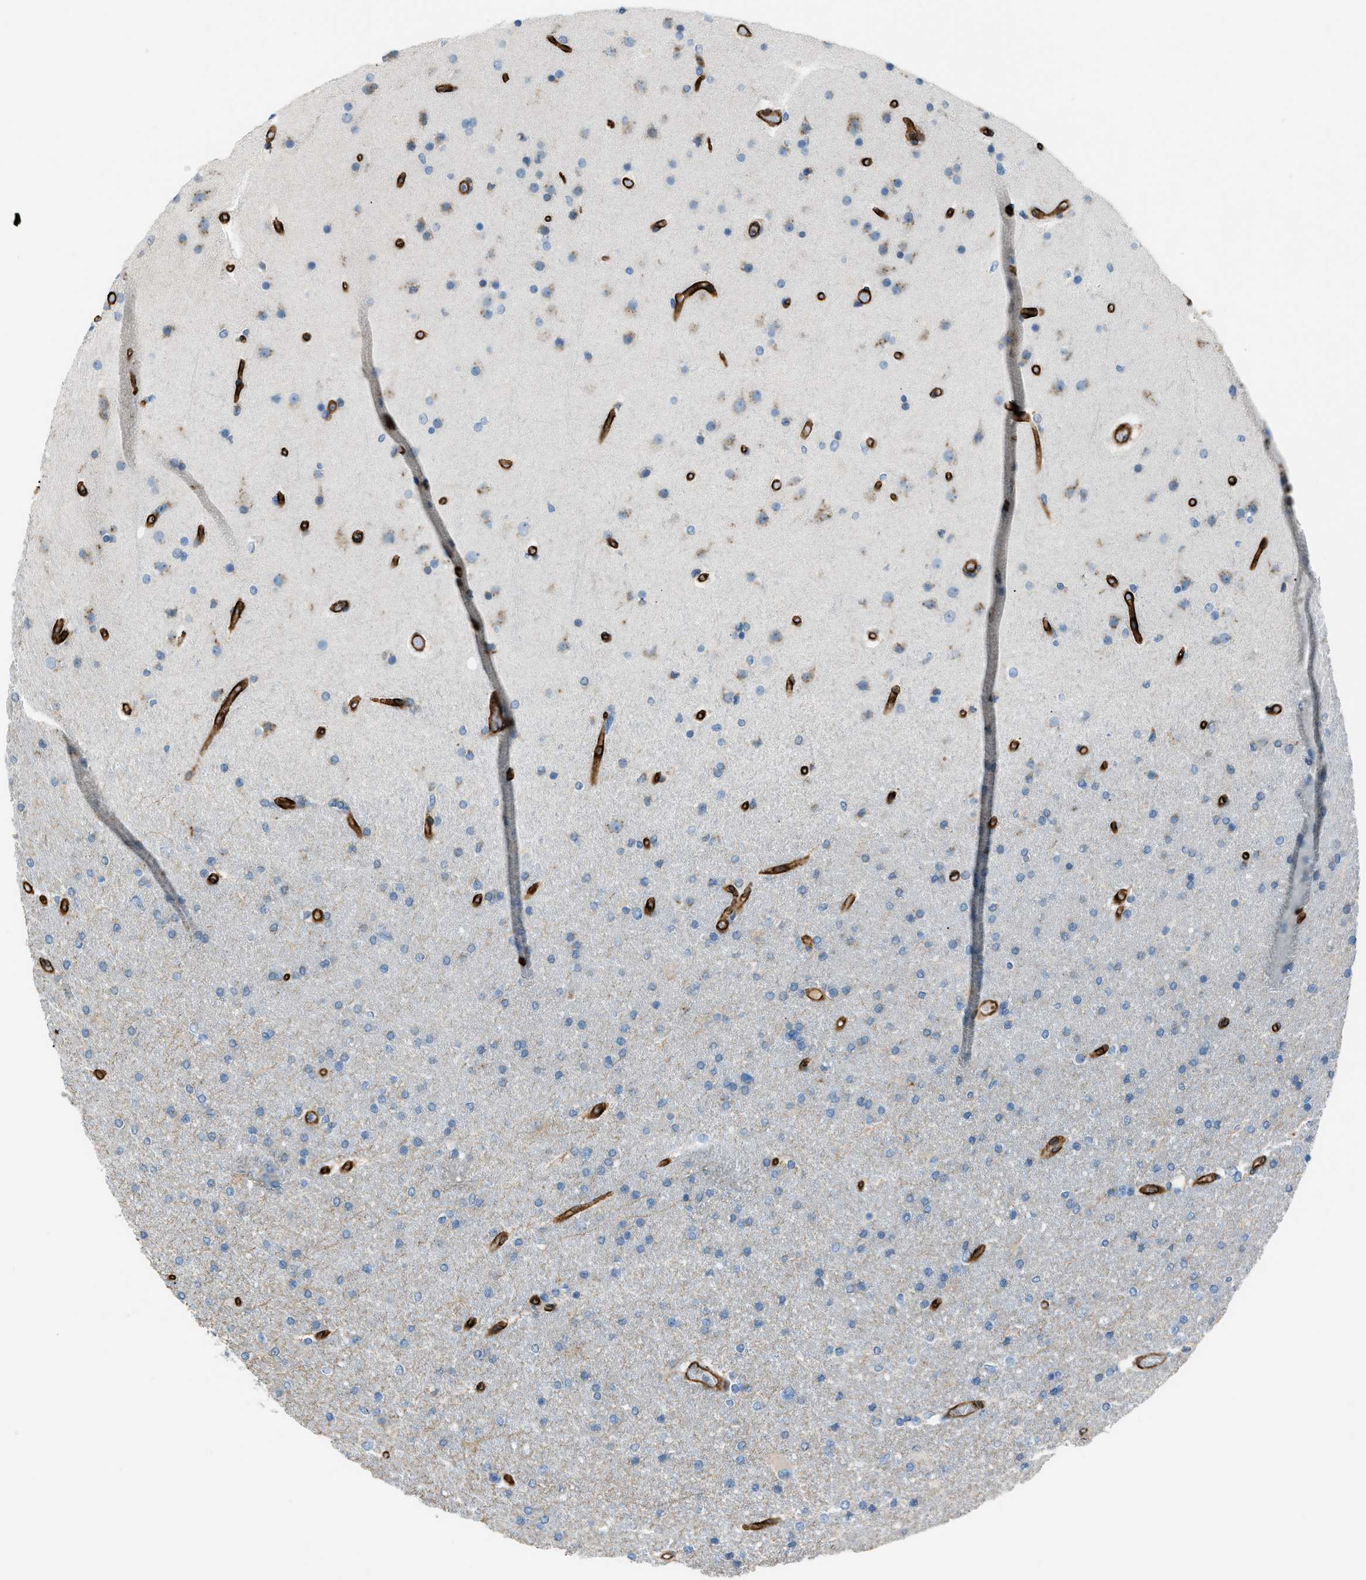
{"staining": {"intensity": "negative", "quantity": "none", "location": "none"}, "tissue": "glioma", "cell_type": "Tumor cells", "image_type": "cancer", "snomed": [{"axis": "morphology", "description": "Glioma, malignant, High grade"}, {"axis": "topography", "description": "Cerebral cortex"}], "caption": "Photomicrograph shows no significant protein positivity in tumor cells of glioma. (Brightfield microscopy of DAB (3,3'-diaminobenzidine) immunohistochemistry (IHC) at high magnification).", "gene": "SLC22A15", "patient": {"sex": "female", "age": 36}}